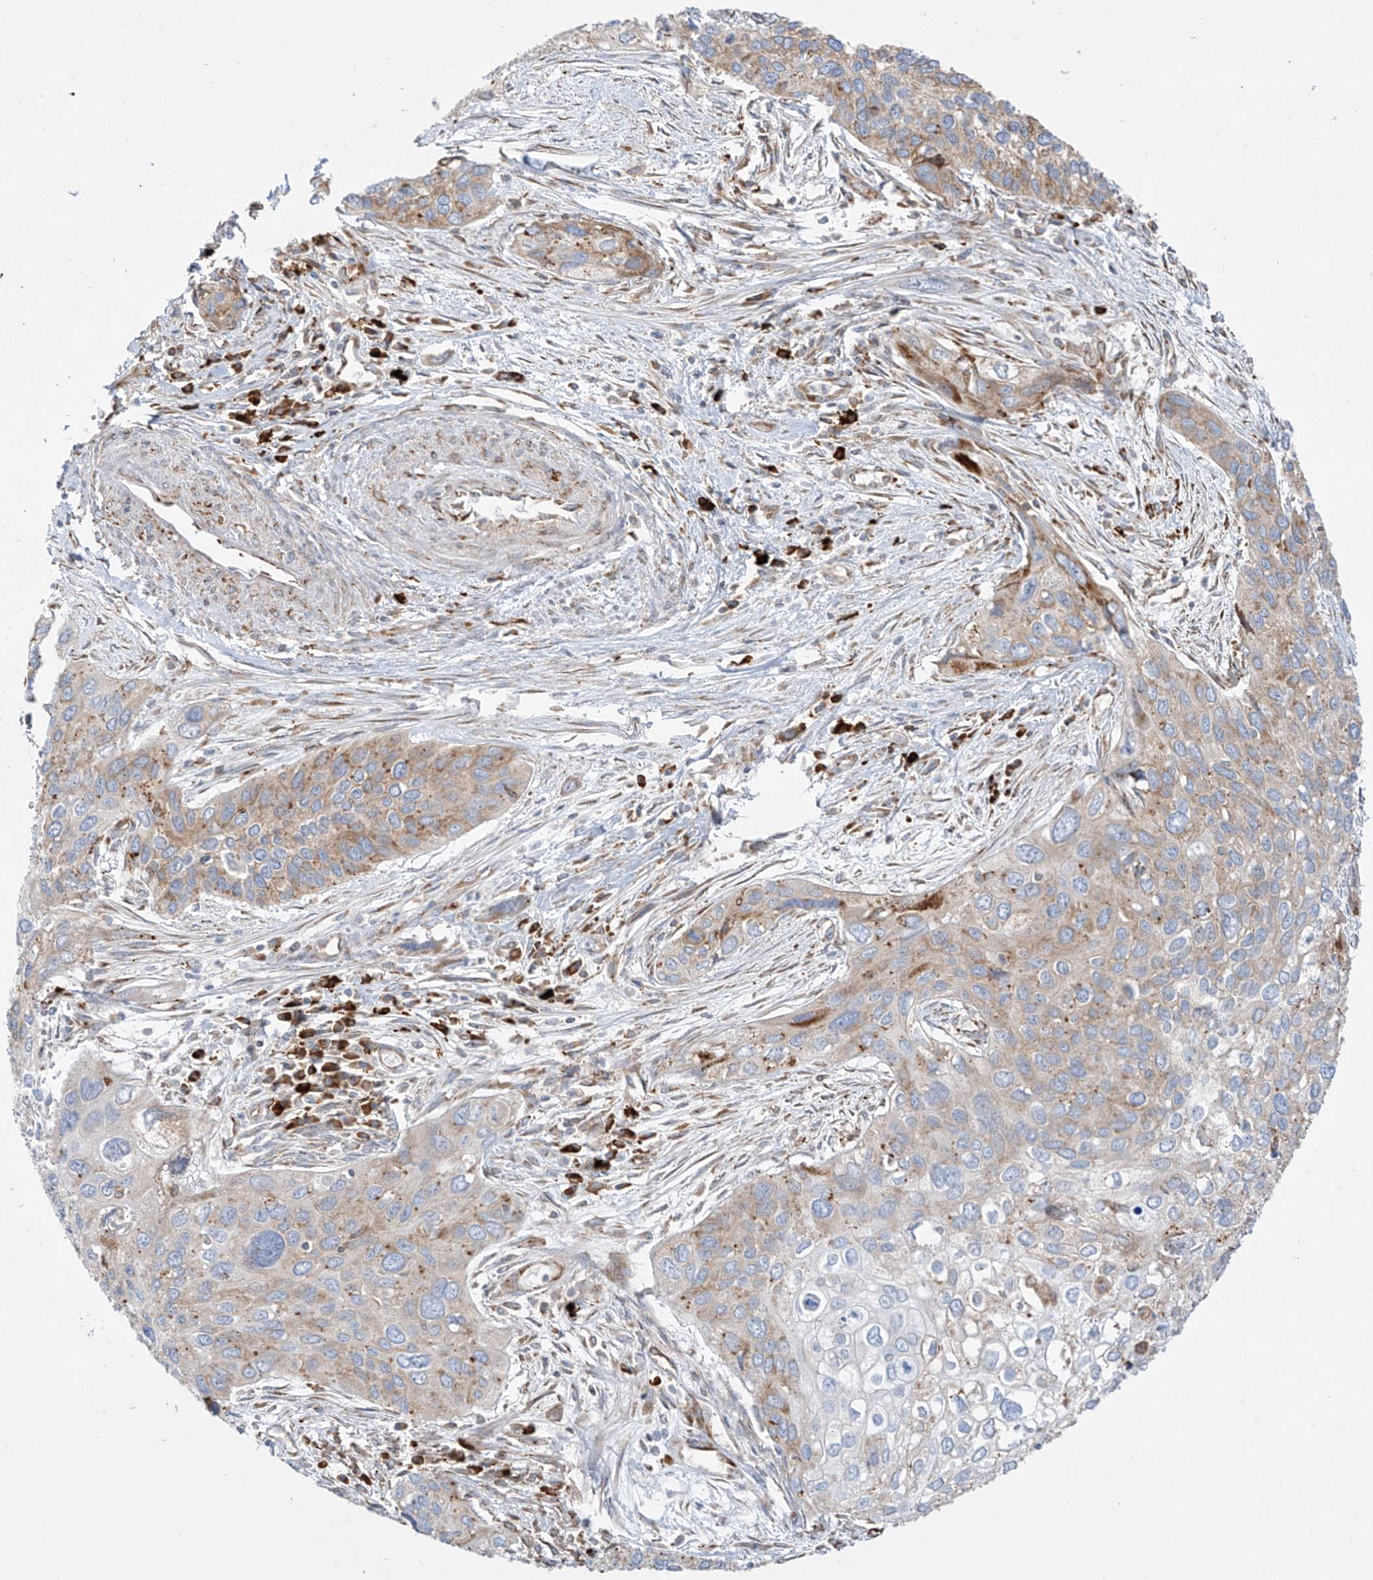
{"staining": {"intensity": "moderate", "quantity": "<25%", "location": "cytoplasmic/membranous"}, "tissue": "cervical cancer", "cell_type": "Tumor cells", "image_type": "cancer", "snomed": [{"axis": "morphology", "description": "Squamous cell carcinoma, NOS"}, {"axis": "topography", "description": "Cervix"}], "caption": "The photomicrograph displays a brown stain indicating the presence of a protein in the cytoplasmic/membranous of tumor cells in cervical cancer (squamous cell carcinoma).", "gene": "MX1", "patient": {"sex": "female", "age": 55}}